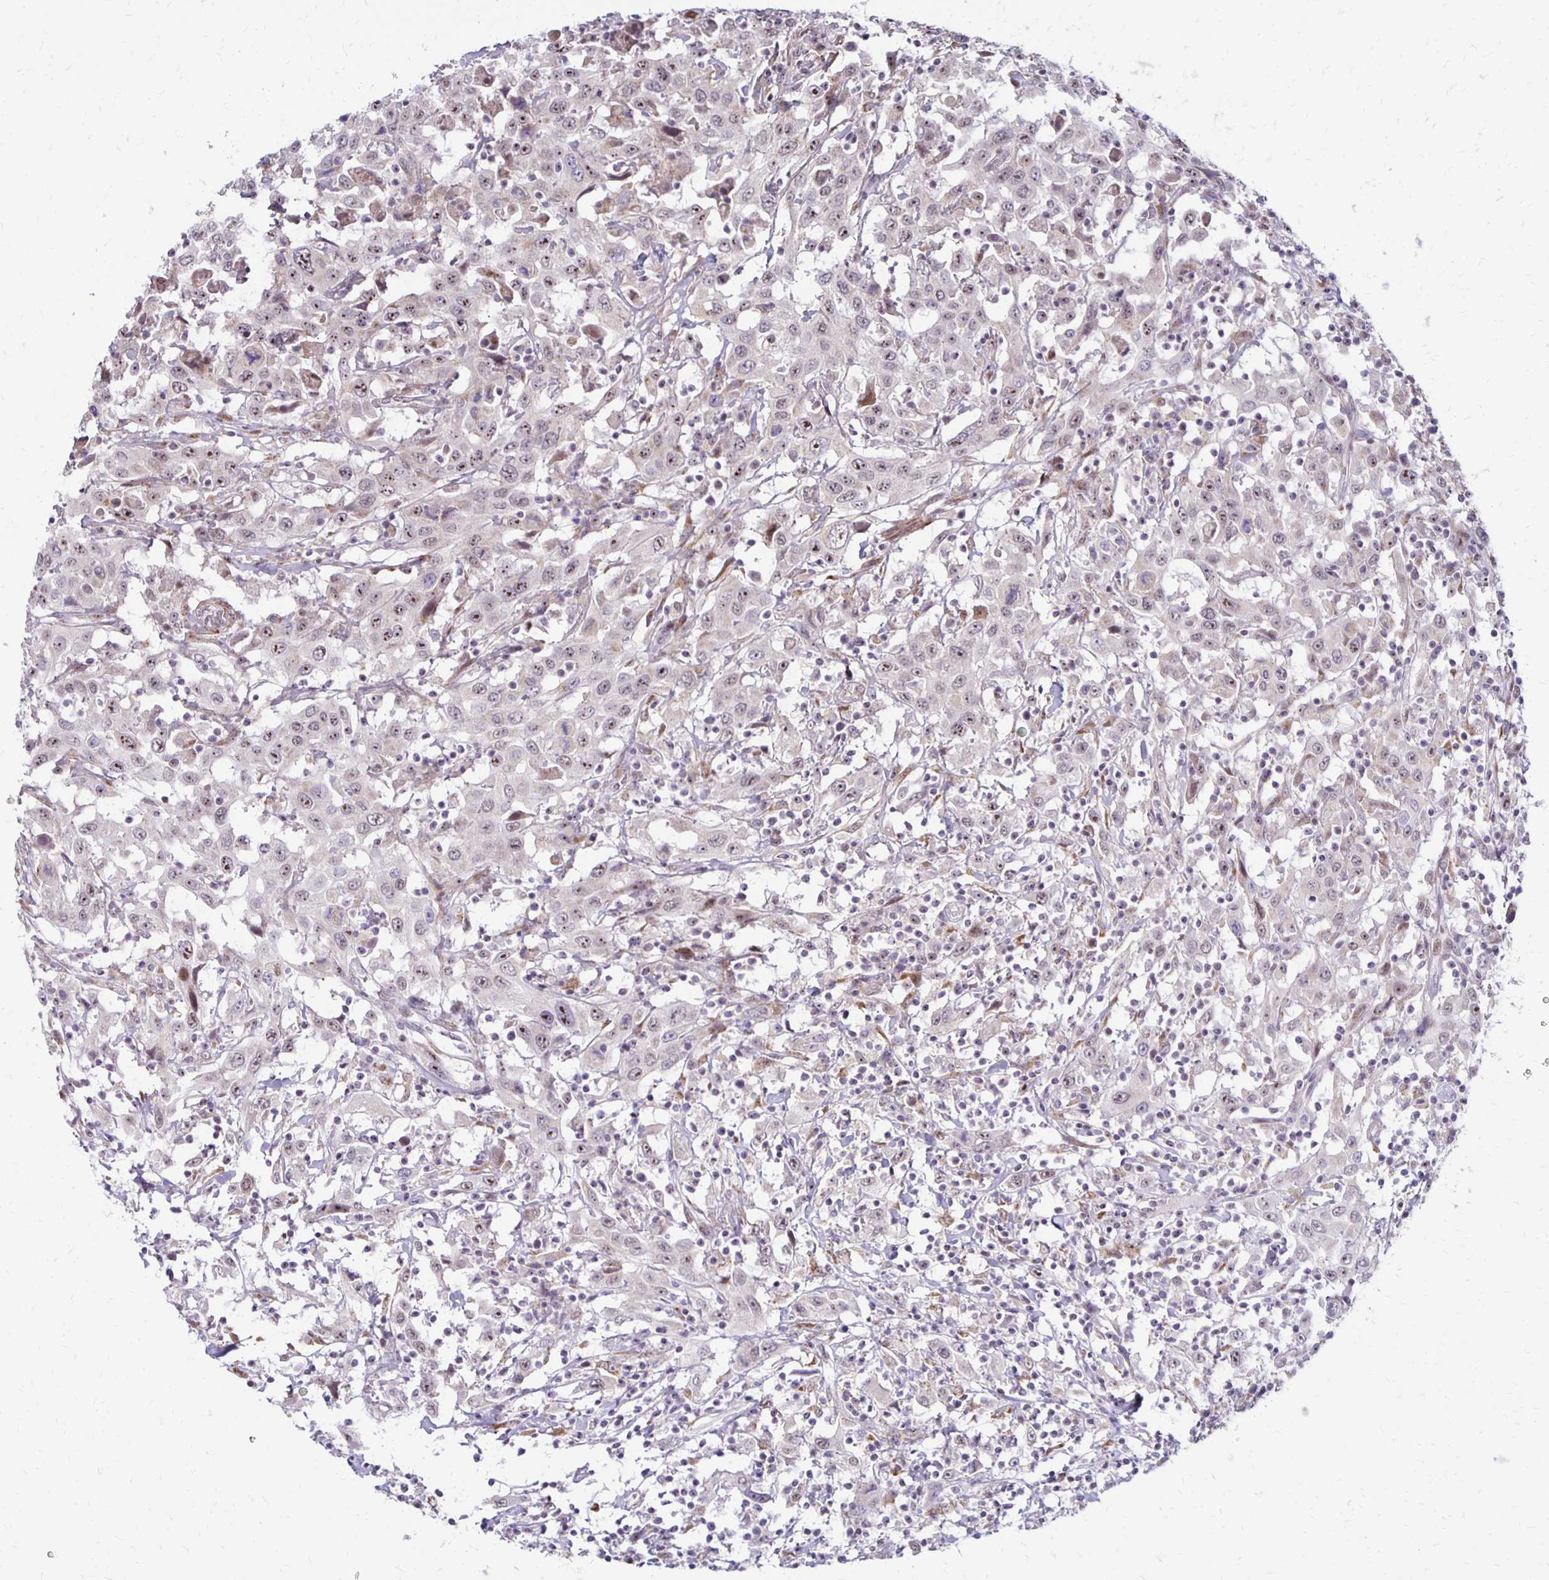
{"staining": {"intensity": "moderate", "quantity": "<25%", "location": "nuclear"}, "tissue": "urothelial cancer", "cell_type": "Tumor cells", "image_type": "cancer", "snomed": [{"axis": "morphology", "description": "Urothelial carcinoma, High grade"}, {"axis": "topography", "description": "Urinary bladder"}], "caption": "A brown stain labels moderate nuclear staining of a protein in human urothelial cancer tumor cells.", "gene": "DAGLA", "patient": {"sex": "male", "age": 61}}